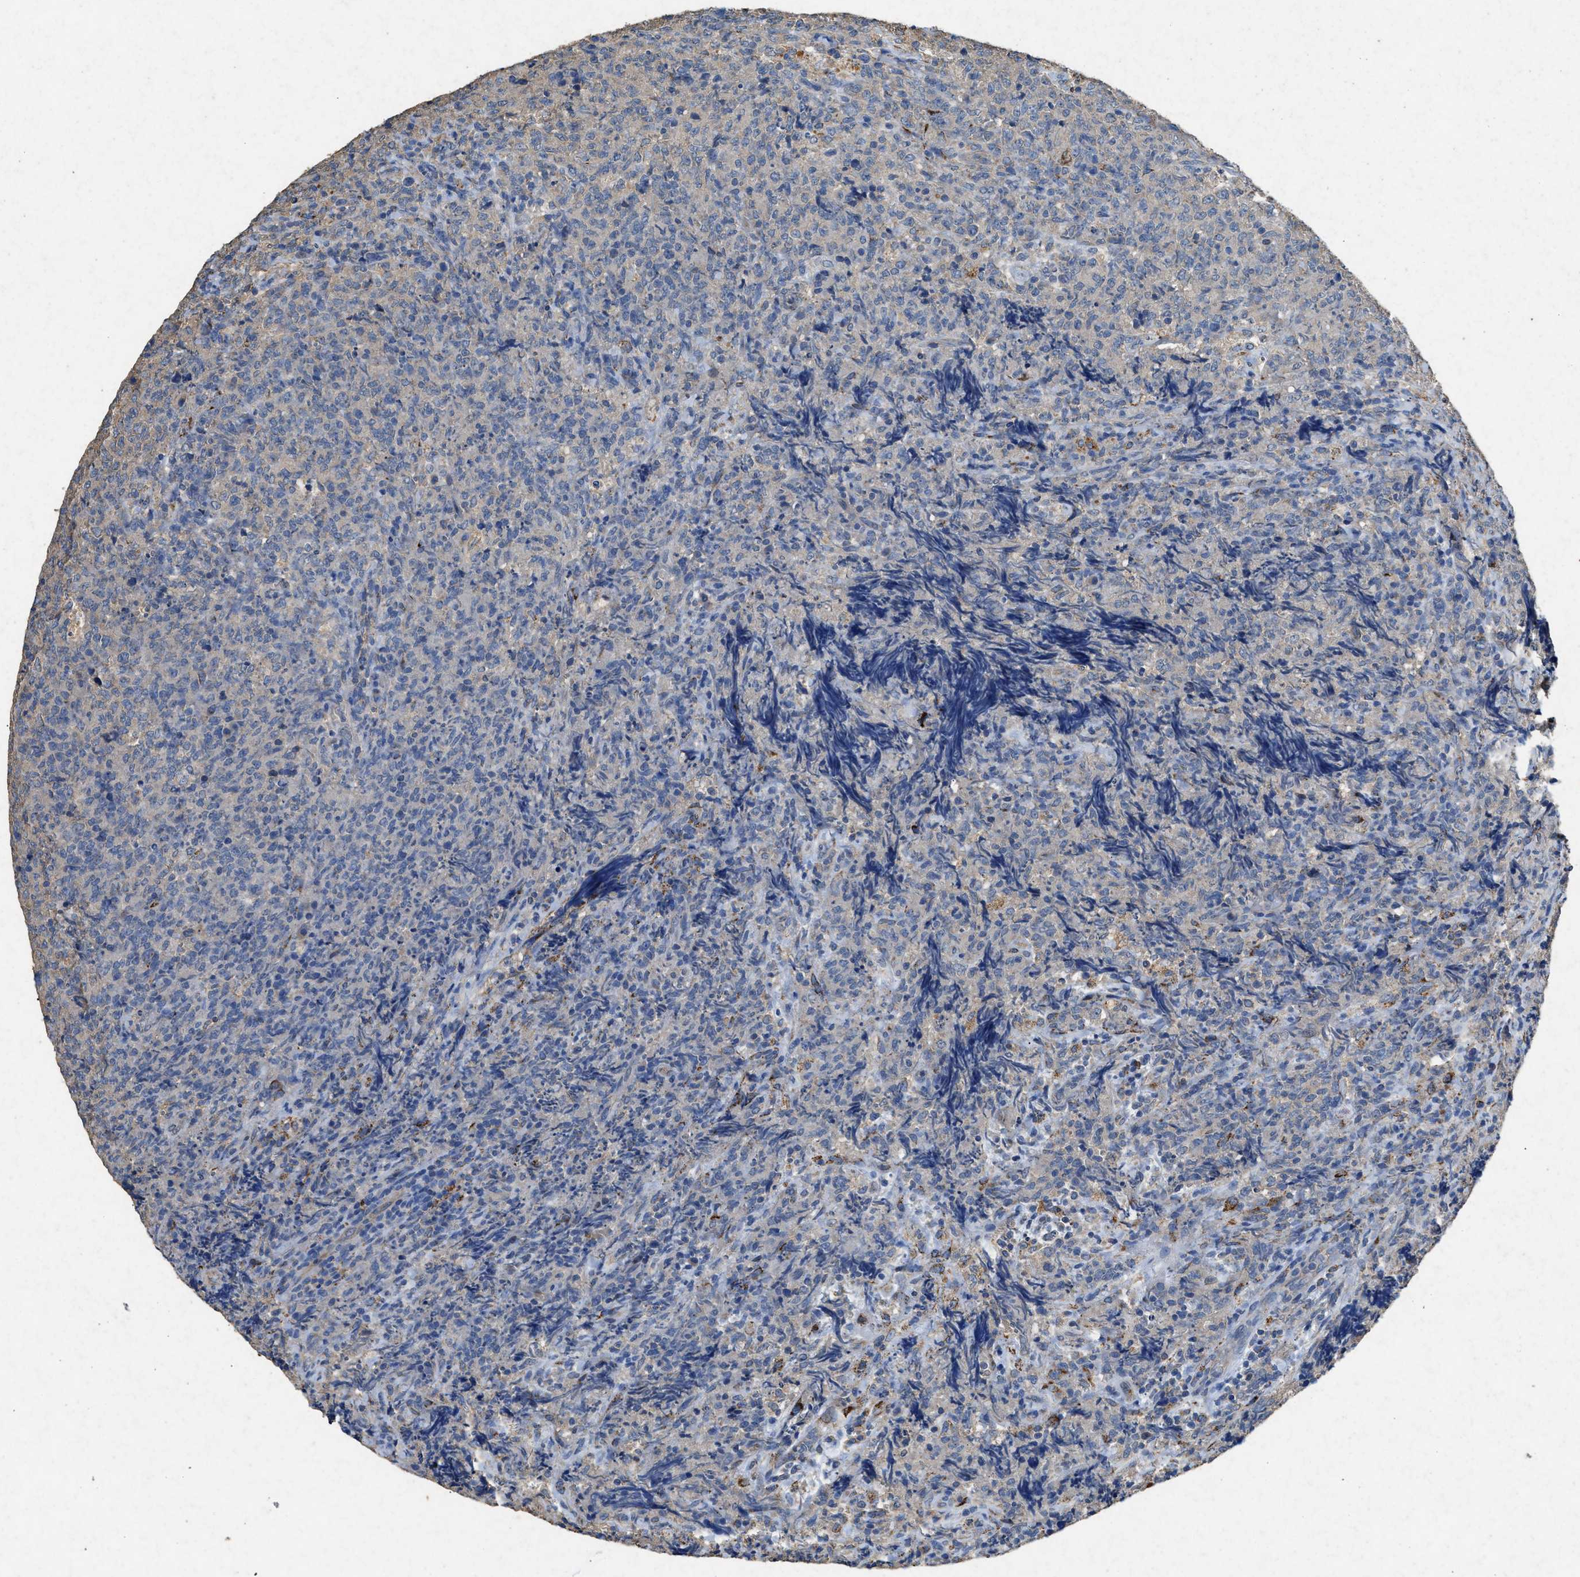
{"staining": {"intensity": "negative", "quantity": "none", "location": "none"}, "tissue": "lymphoma", "cell_type": "Tumor cells", "image_type": "cancer", "snomed": [{"axis": "morphology", "description": "Malignant lymphoma, non-Hodgkin's type, High grade"}, {"axis": "topography", "description": "Tonsil"}], "caption": "Photomicrograph shows no protein staining in tumor cells of lymphoma tissue.", "gene": "CDK15", "patient": {"sex": "female", "age": 36}}